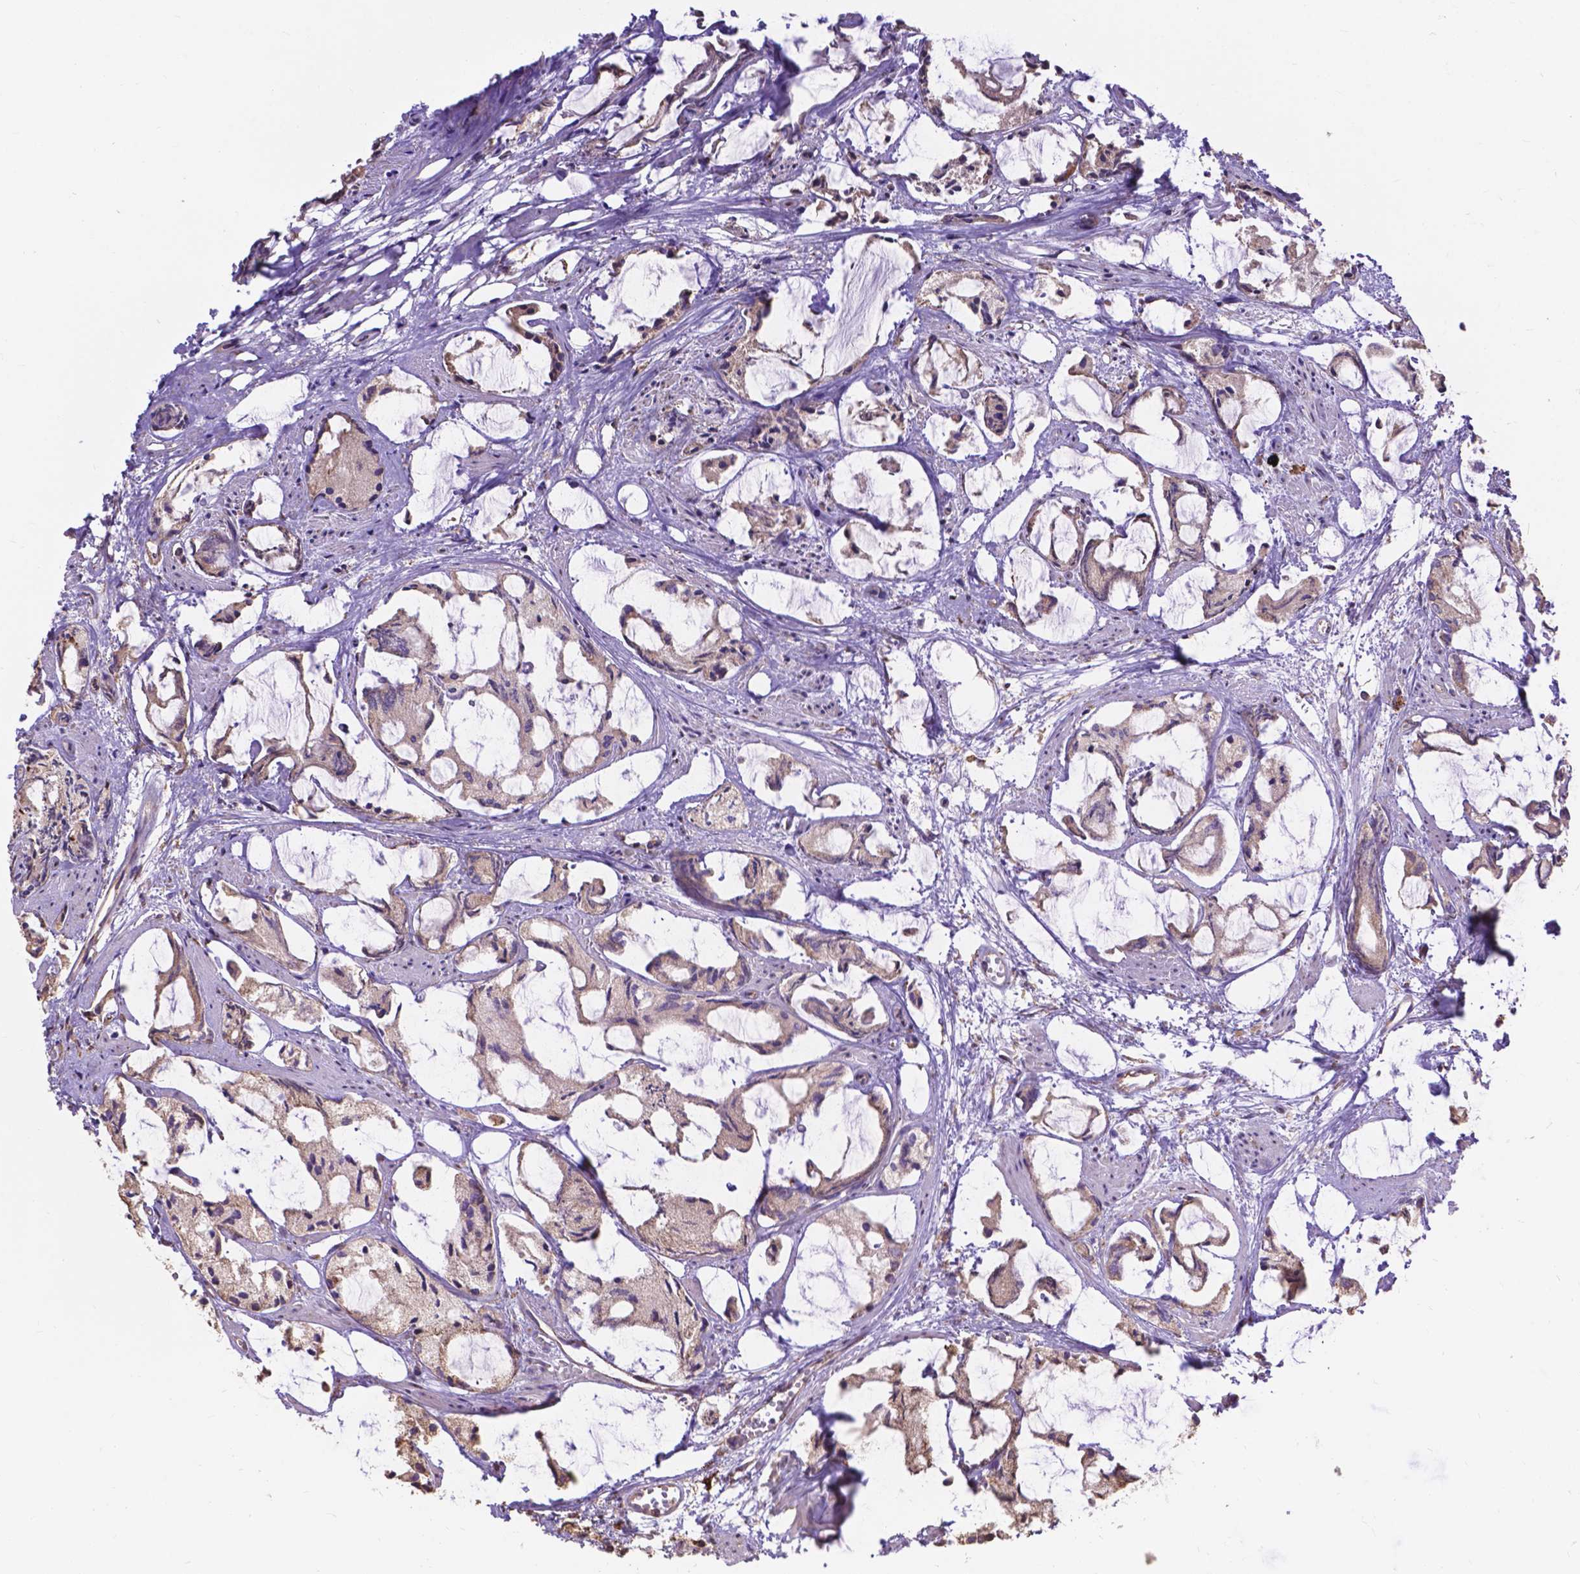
{"staining": {"intensity": "negative", "quantity": "none", "location": "none"}, "tissue": "prostate cancer", "cell_type": "Tumor cells", "image_type": "cancer", "snomed": [{"axis": "morphology", "description": "Adenocarcinoma, High grade"}, {"axis": "topography", "description": "Prostate"}], "caption": "DAB (3,3'-diaminobenzidine) immunohistochemical staining of human prostate cancer (adenocarcinoma (high-grade)) reveals no significant expression in tumor cells.", "gene": "IPO11", "patient": {"sex": "male", "age": 85}}